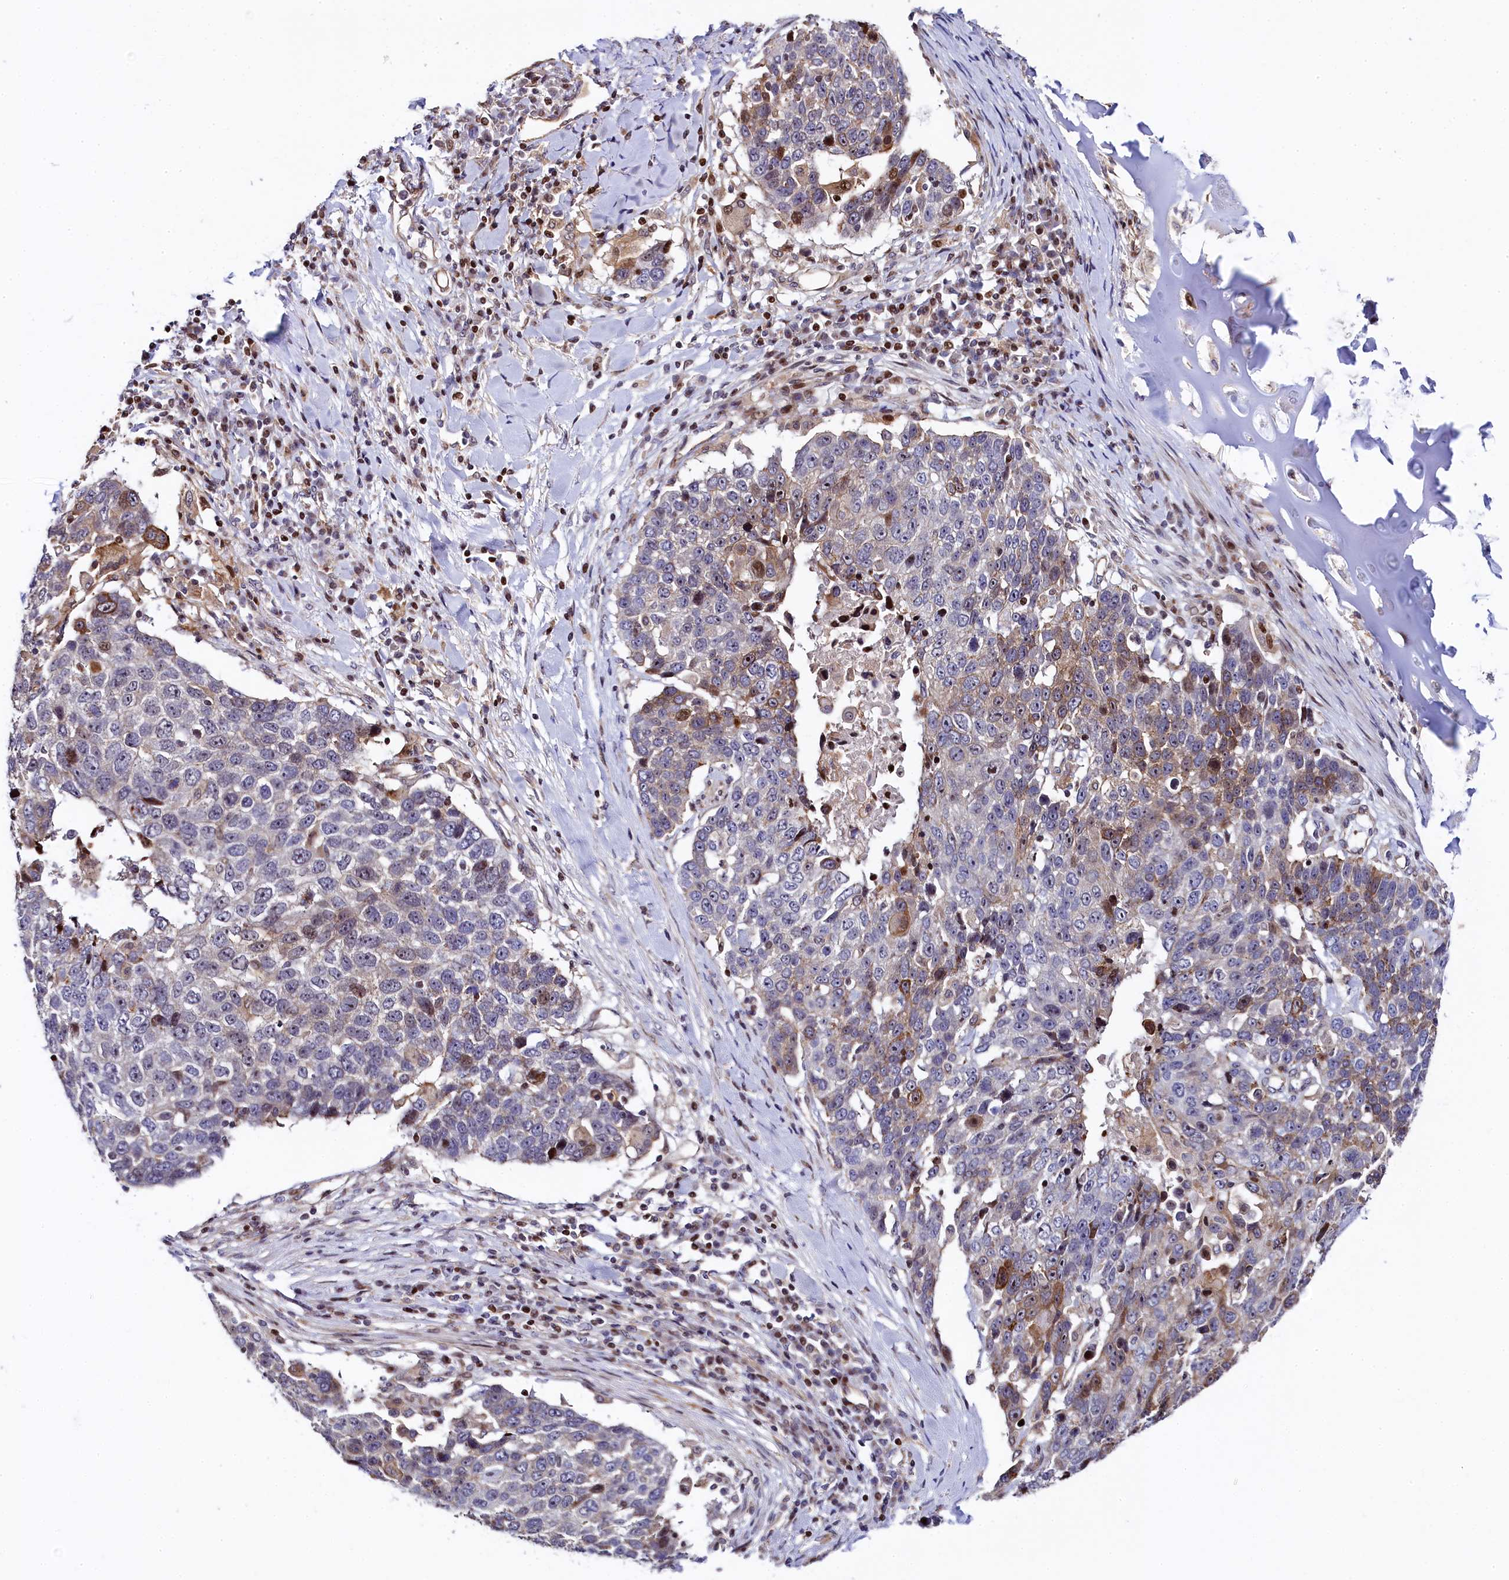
{"staining": {"intensity": "moderate", "quantity": "<25%", "location": "cytoplasmic/membranous,nuclear"}, "tissue": "lung cancer", "cell_type": "Tumor cells", "image_type": "cancer", "snomed": [{"axis": "morphology", "description": "Squamous cell carcinoma, NOS"}, {"axis": "topography", "description": "Lung"}], "caption": "Moderate cytoplasmic/membranous and nuclear protein positivity is appreciated in approximately <25% of tumor cells in lung cancer (squamous cell carcinoma). The staining was performed using DAB (3,3'-diaminobenzidine), with brown indicating positive protein expression. Nuclei are stained blue with hematoxylin.", "gene": "TGDS", "patient": {"sex": "male", "age": 66}}